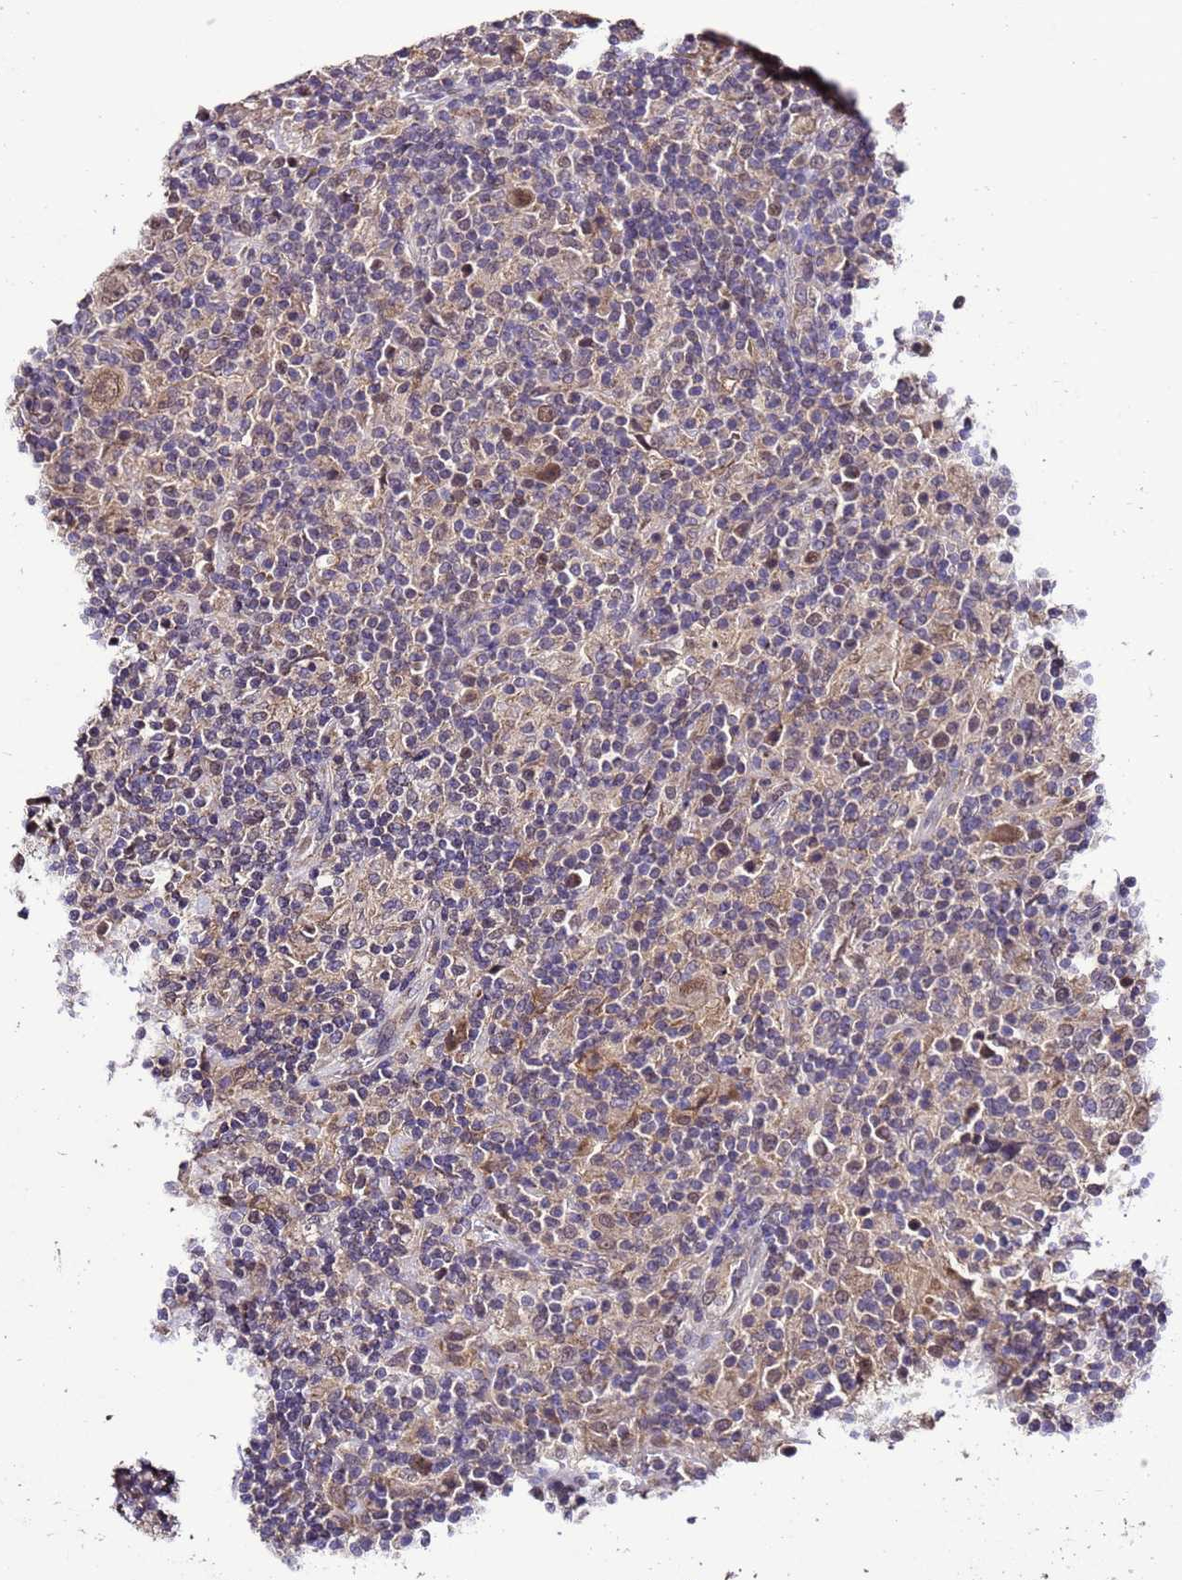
{"staining": {"intensity": "moderate", "quantity": ">75%", "location": "cytoplasmic/membranous,nuclear"}, "tissue": "lymphoma", "cell_type": "Tumor cells", "image_type": "cancer", "snomed": [{"axis": "morphology", "description": "Hodgkin's disease, NOS"}, {"axis": "topography", "description": "Lymph node"}], "caption": "Immunohistochemical staining of lymphoma reveals medium levels of moderate cytoplasmic/membranous and nuclear staining in approximately >75% of tumor cells.", "gene": "ZNF329", "patient": {"sex": "male", "age": 70}}